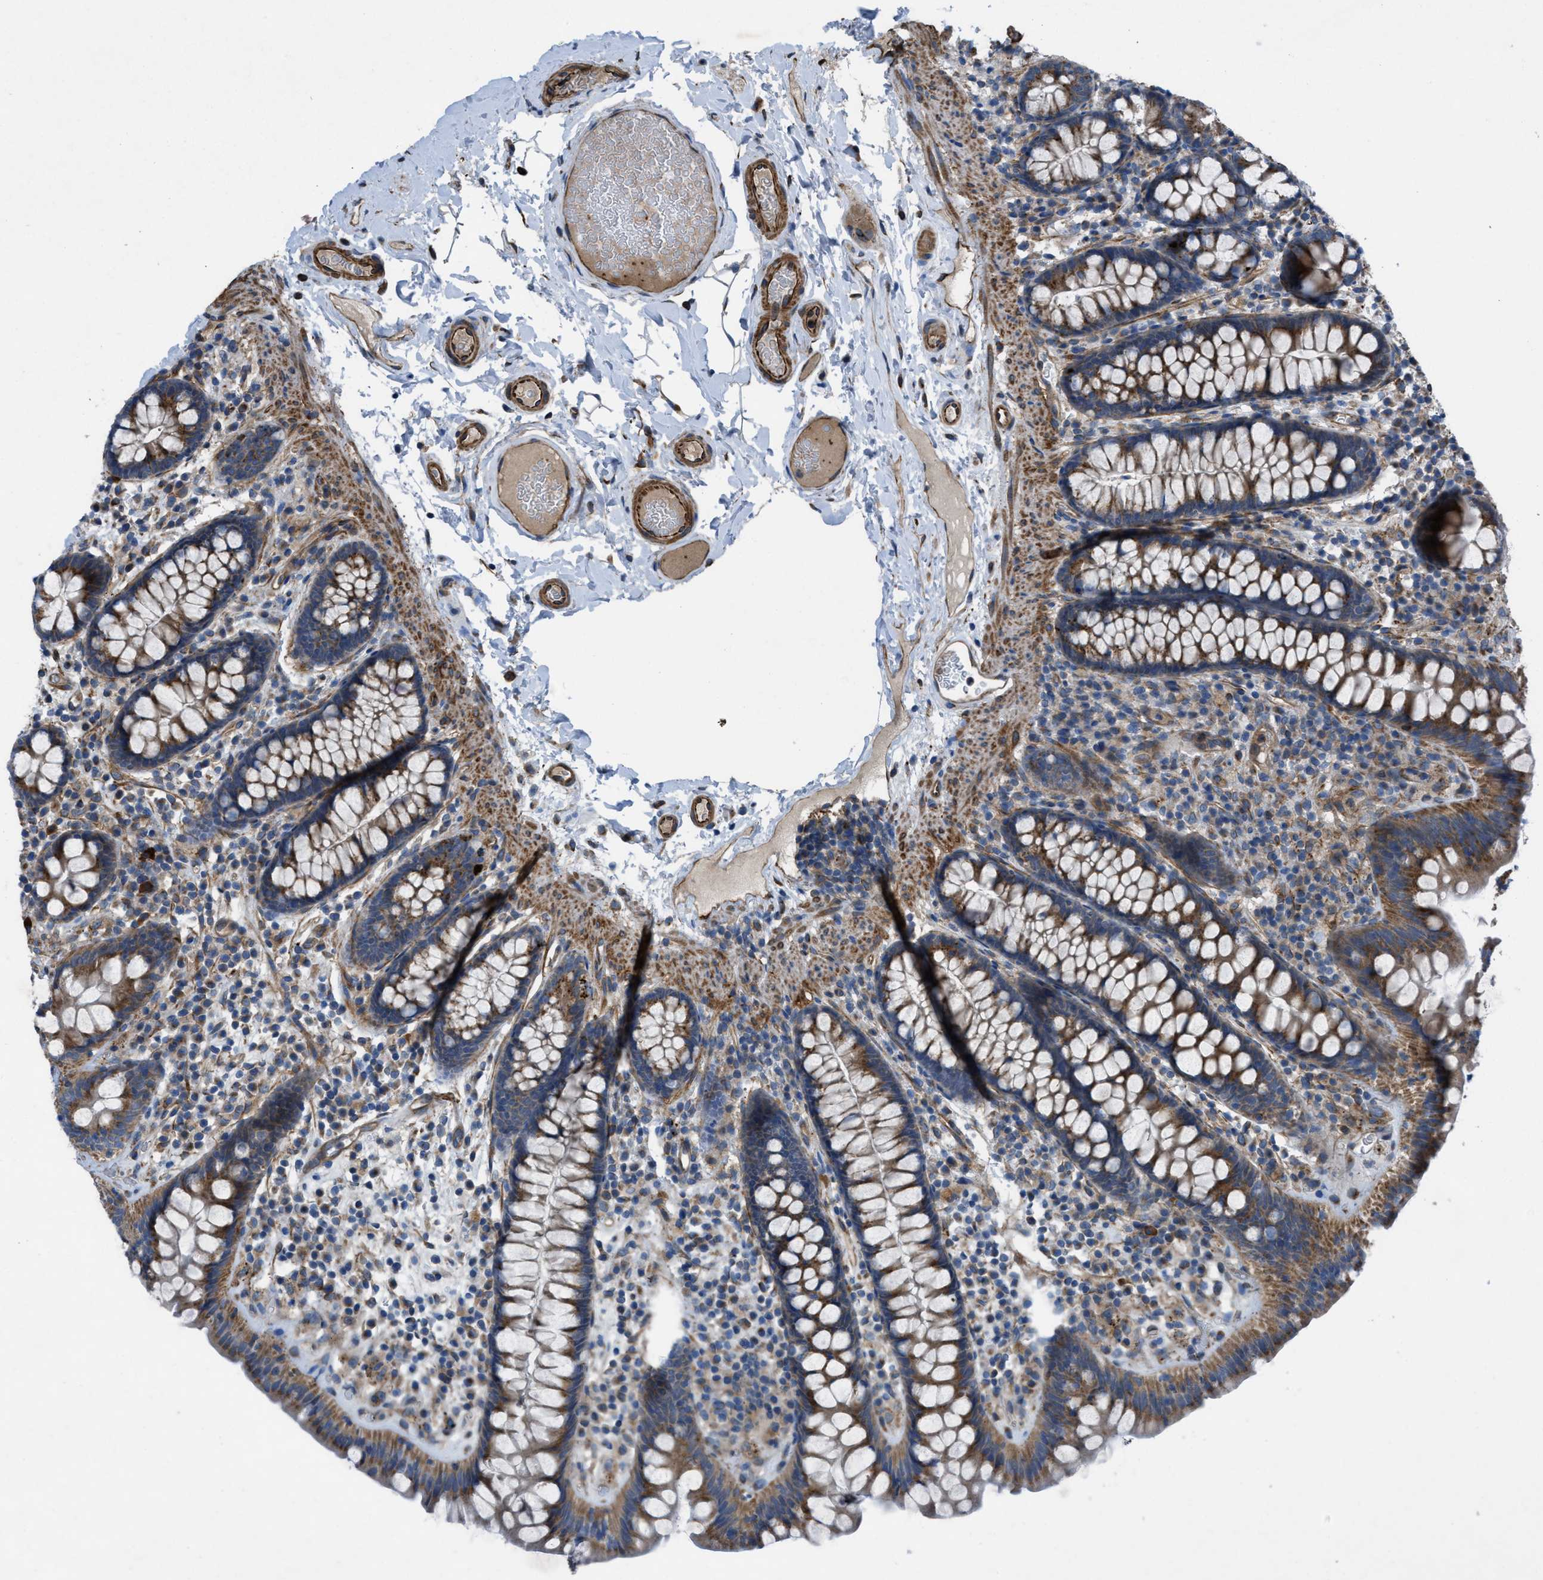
{"staining": {"intensity": "moderate", "quantity": ">75%", "location": "cytoplasmic/membranous"}, "tissue": "colon", "cell_type": "Endothelial cells", "image_type": "normal", "snomed": [{"axis": "morphology", "description": "Normal tissue, NOS"}, {"axis": "topography", "description": "Colon"}], "caption": "Moderate cytoplasmic/membranous protein positivity is appreciated in about >75% of endothelial cells in colon.", "gene": "SLC6A9", "patient": {"sex": "female", "age": 80}}